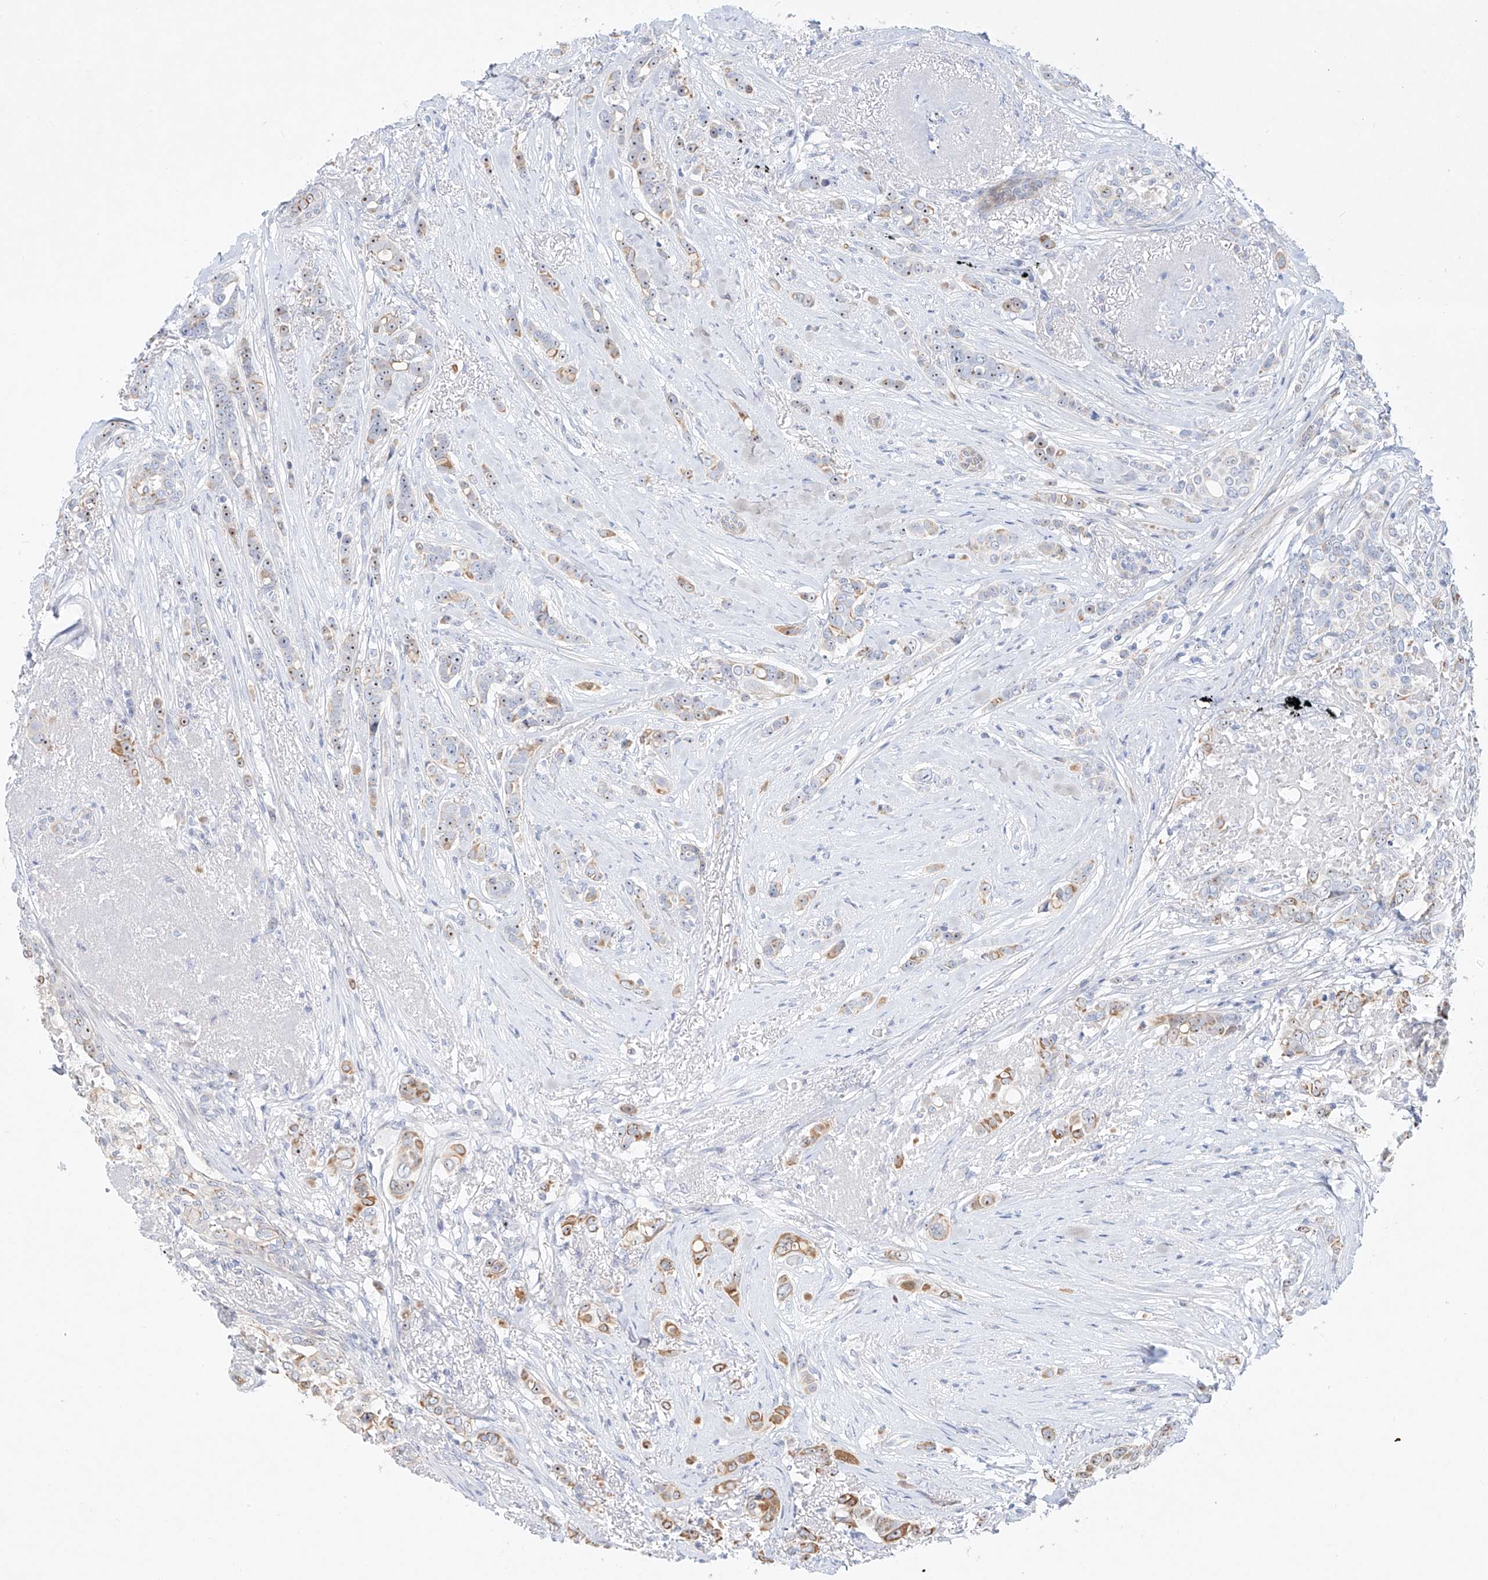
{"staining": {"intensity": "moderate", "quantity": "<25%", "location": "cytoplasmic/membranous,nuclear"}, "tissue": "breast cancer", "cell_type": "Tumor cells", "image_type": "cancer", "snomed": [{"axis": "morphology", "description": "Lobular carcinoma"}, {"axis": "topography", "description": "Breast"}], "caption": "A brown stain labels moderate cytoplasmic/membranous and nuclear expression of a protein in breast cancer (lobular carcinoma) tumor cells.", "gene": "SNU13", "patient": {"sex": "female", "age": 51}}